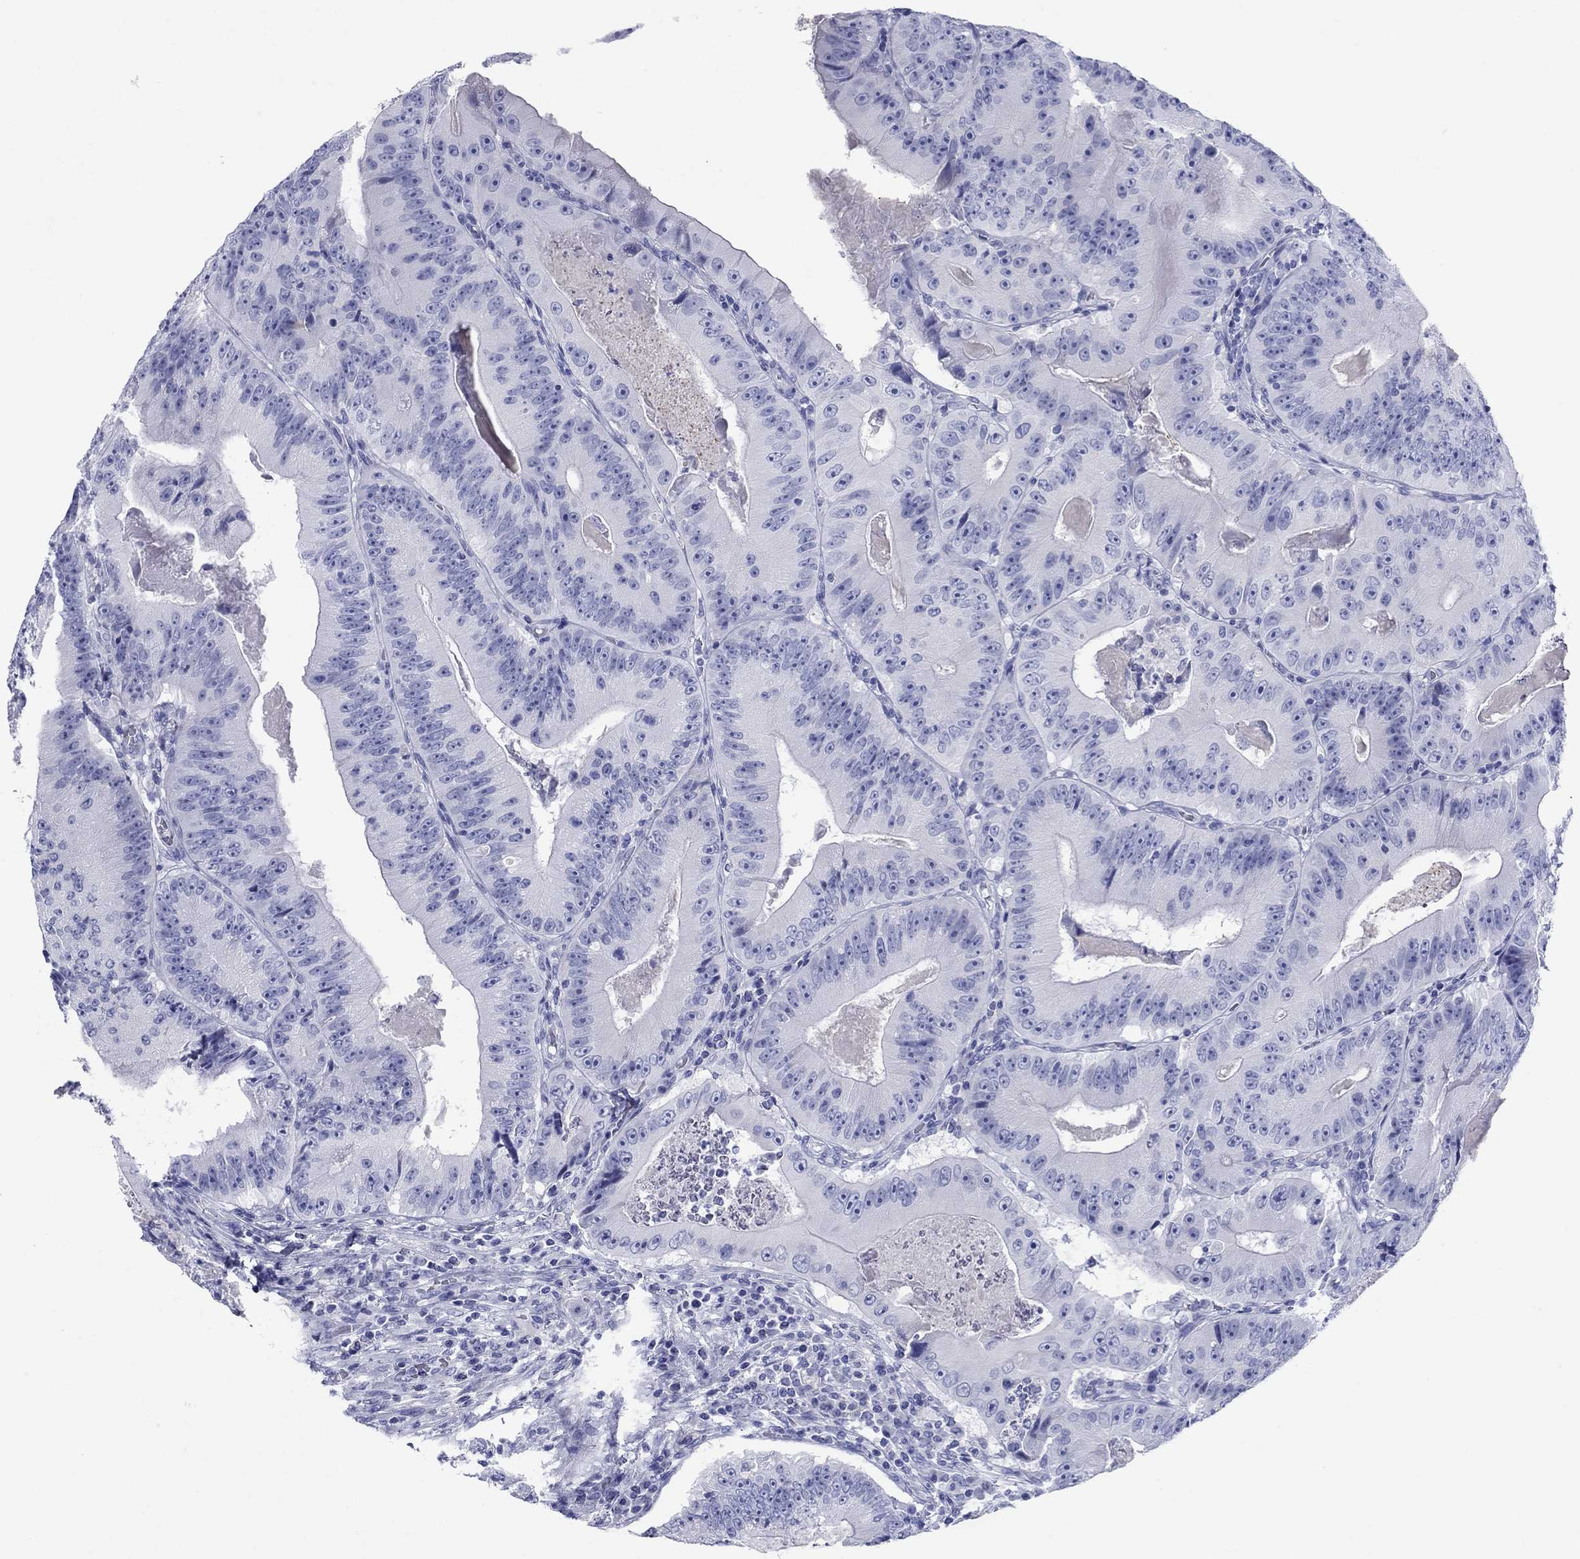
{"staining": {"intensity": "negative", "quantity": "none", "location": "none"}, "tissue": "colorectal cancer", "cell_type": "Tumor cells", "image_type": "cancer", "snomed": [{"axis": "morphology", "description": "Adenocarcinoma, NOS"}, {"axis": "topography", "description": "Colon"}], "caption": "High power microscopy micrograph of an IHC histopathology image of colorectal adenocarcinoma, revealing no significant positivity in tumor cells.", "gene": "ATP4A", "patient": {"sex": "female", "age": 86}}